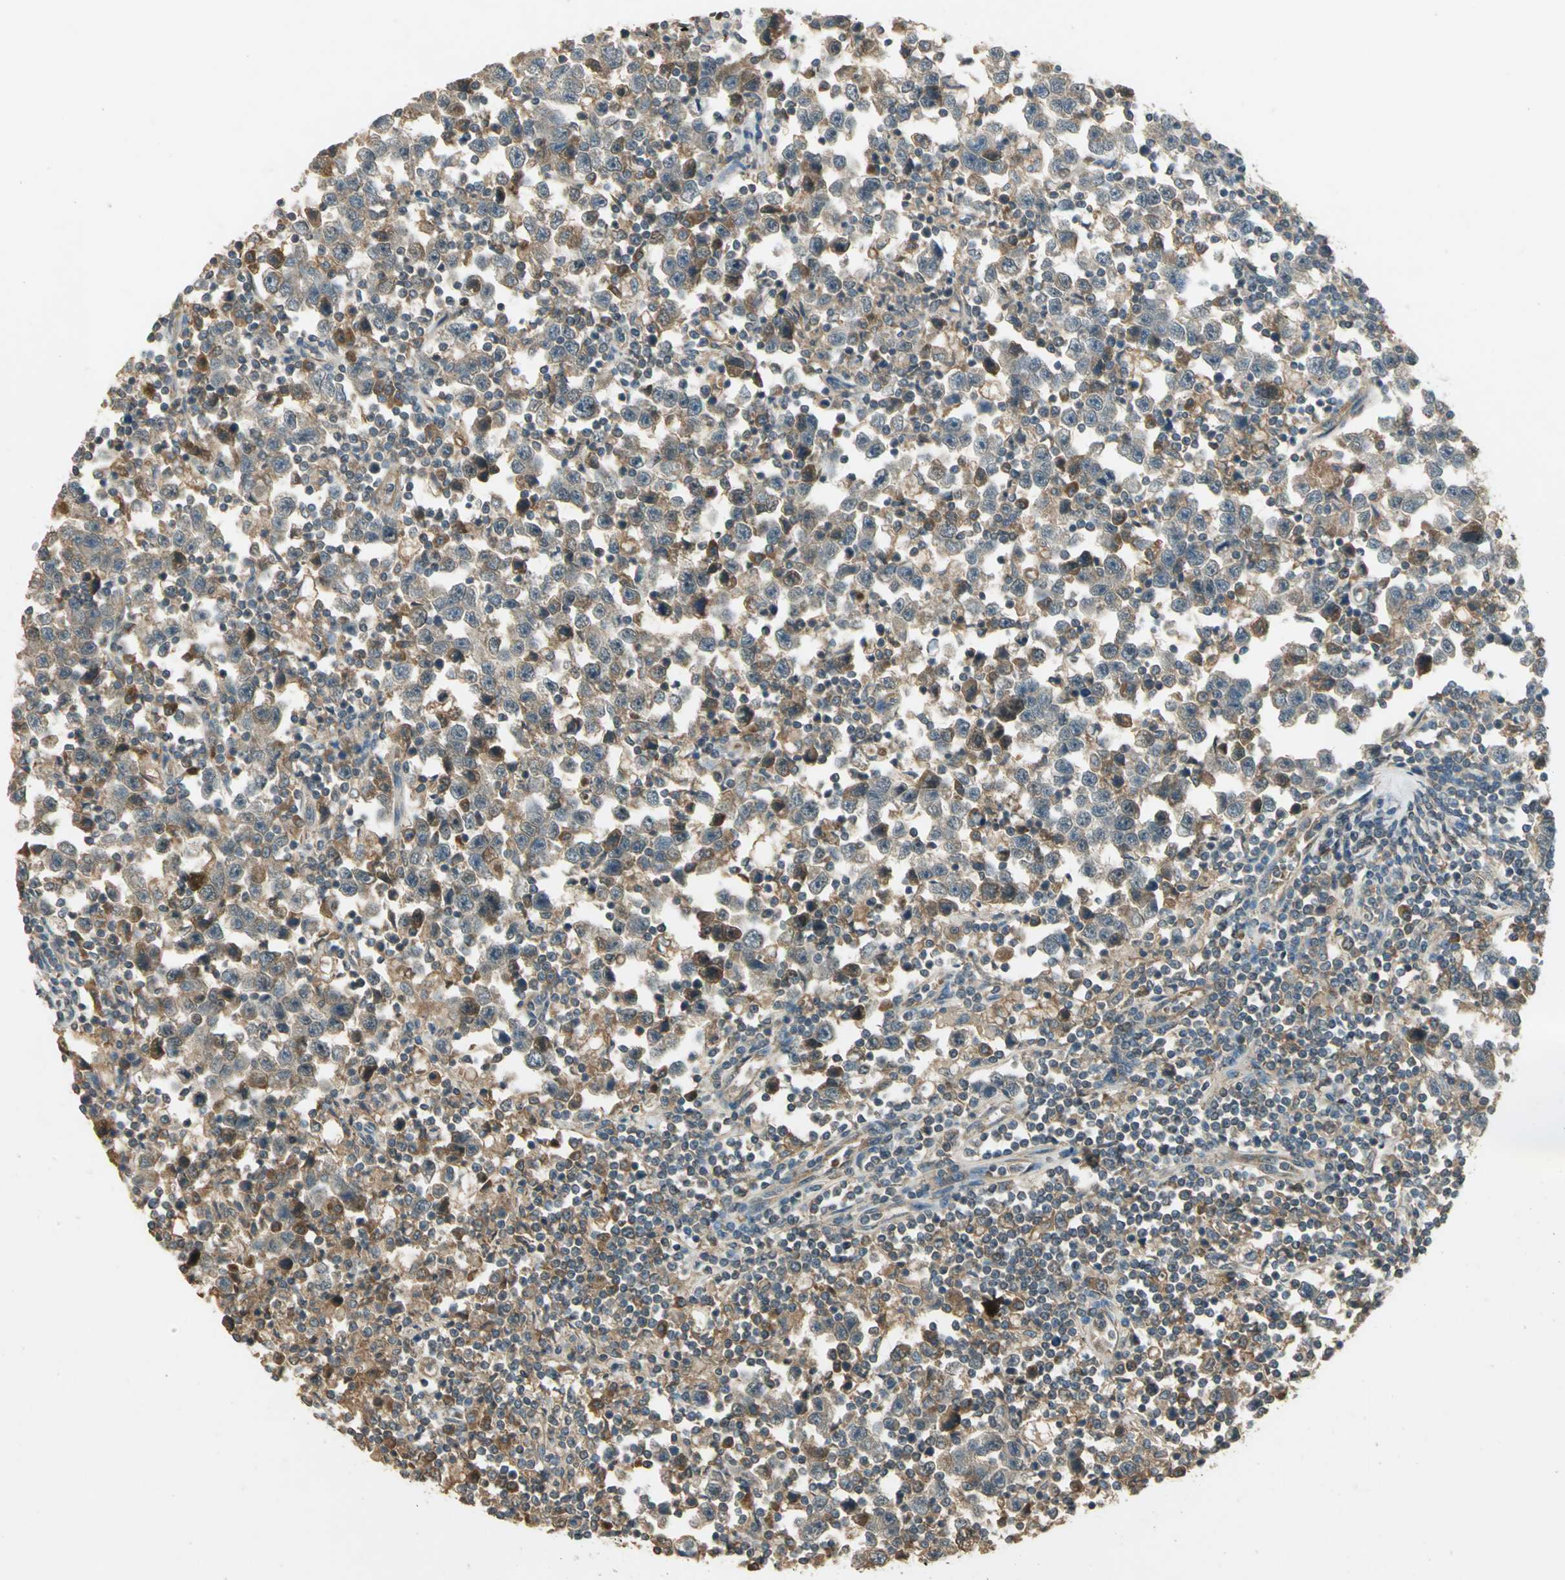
{"staining": {"intensity": "weak", "quantity": ">75%", "location": "cytoplasmic/membranous"}, "tissue": "testis cancer", "cell_type": "Tumor cells", "image_type": "cancer", "snomed": [{"axis": "morphology", "description": "Seminoma, NOS"}, {"axis": "topography", "description": "Testis"}], "caption": "Tumor cells reveal low levels of weak cytoplasmic/membranous expression in about >75% of cells in testis cancer.", "gene": "KEAP1", "patient": {"sex": "male", "age": 43}}